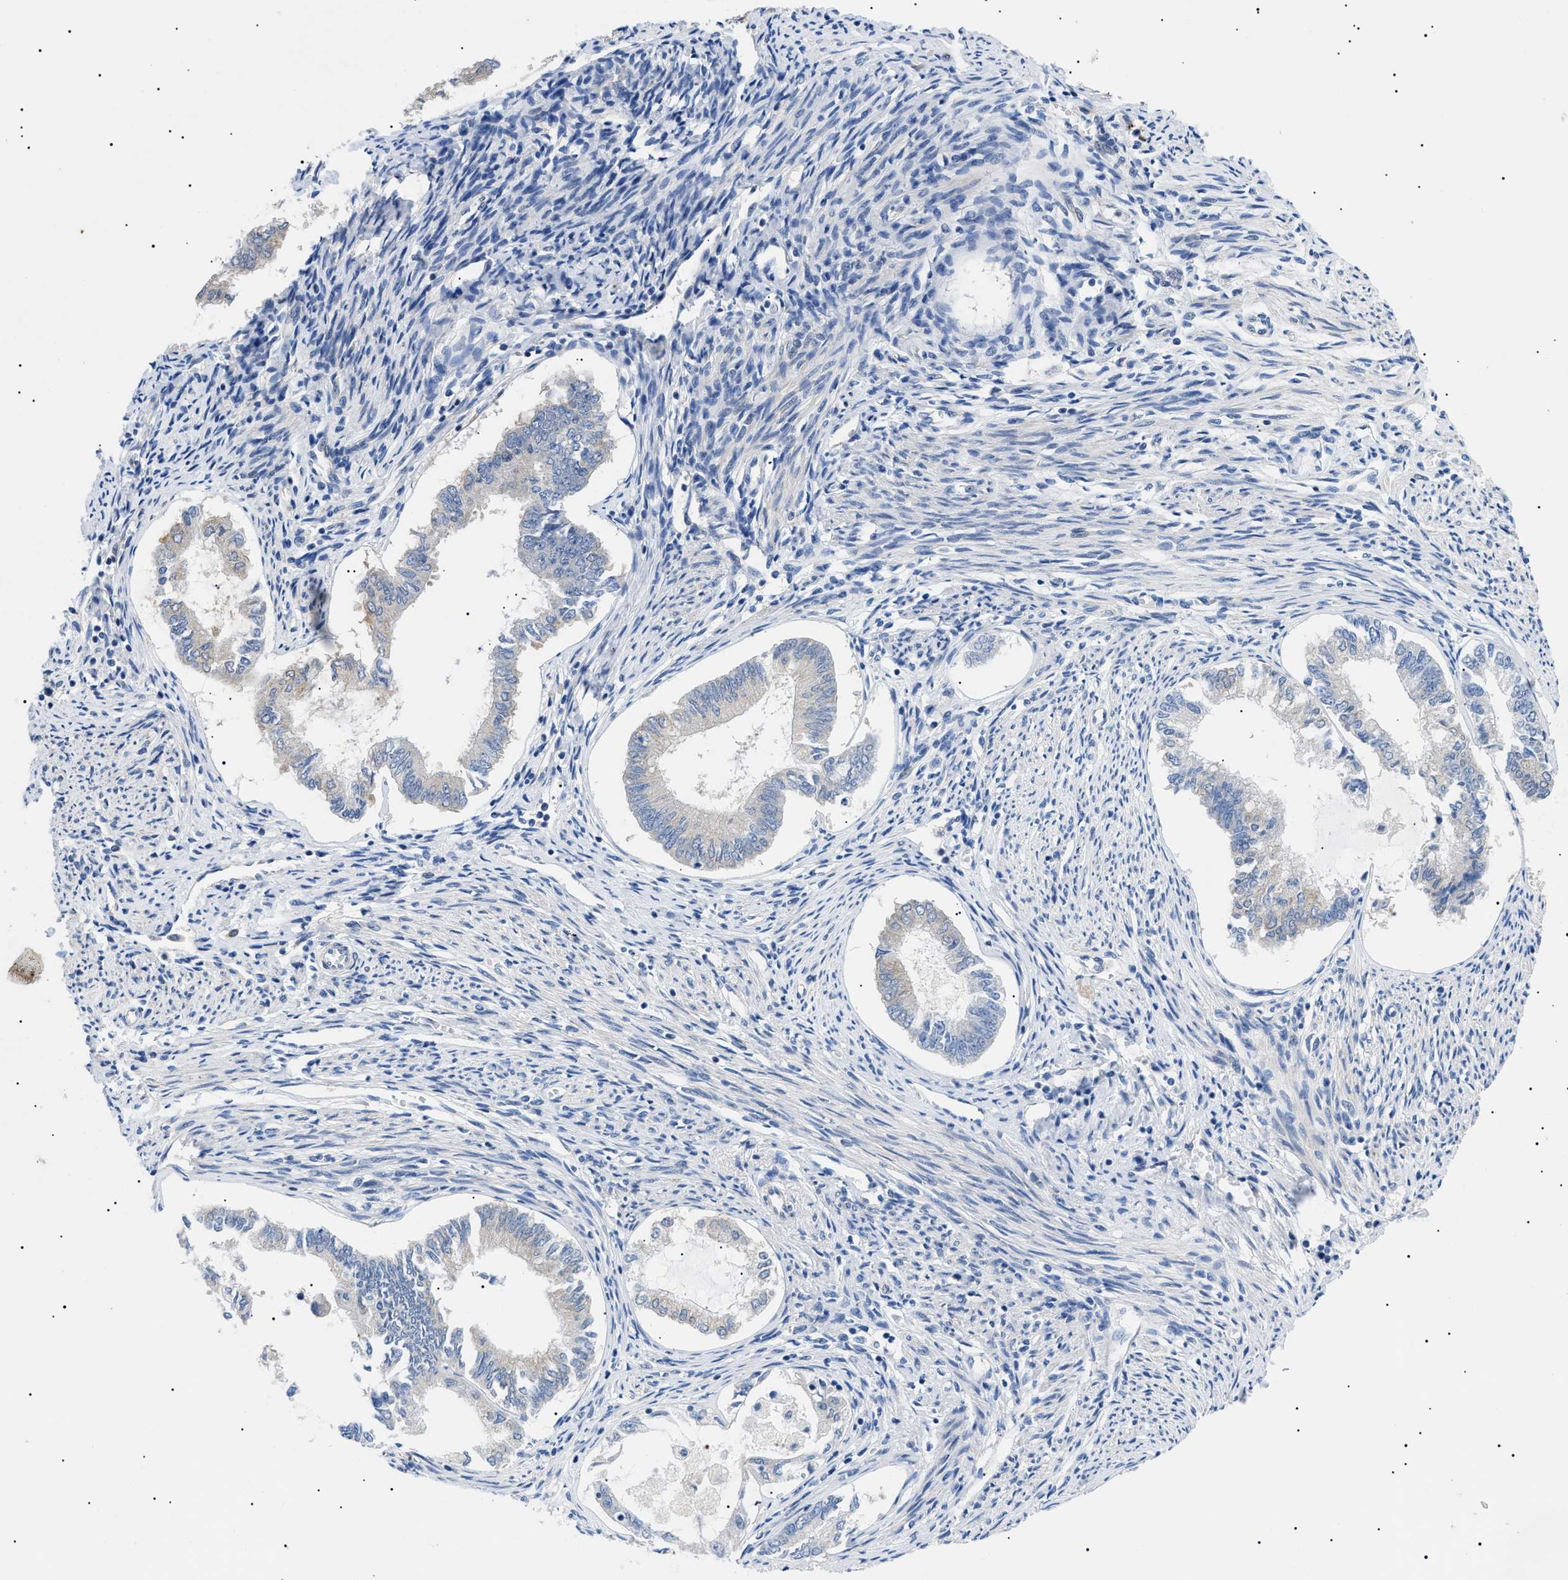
{"staining": {"intensity": "negative", "quantity": "none", "location": "none"}, "tissue": "endometrial cancer", "cell_type": "Tumor cells", "image_type": "cancer", "snomed": [{"axis": "morphology", "description": "Adenocarcinoma, NOS"}, {"axis": "topography", "description": "Endometrium"}], "caption": "There is no significant staining in tumor cells of endometrial cancer (adenocarcinoma). Nuclei are stained in blue.", "gene": "RIPK1", "patient": {"sex": "female", "age": 86}}